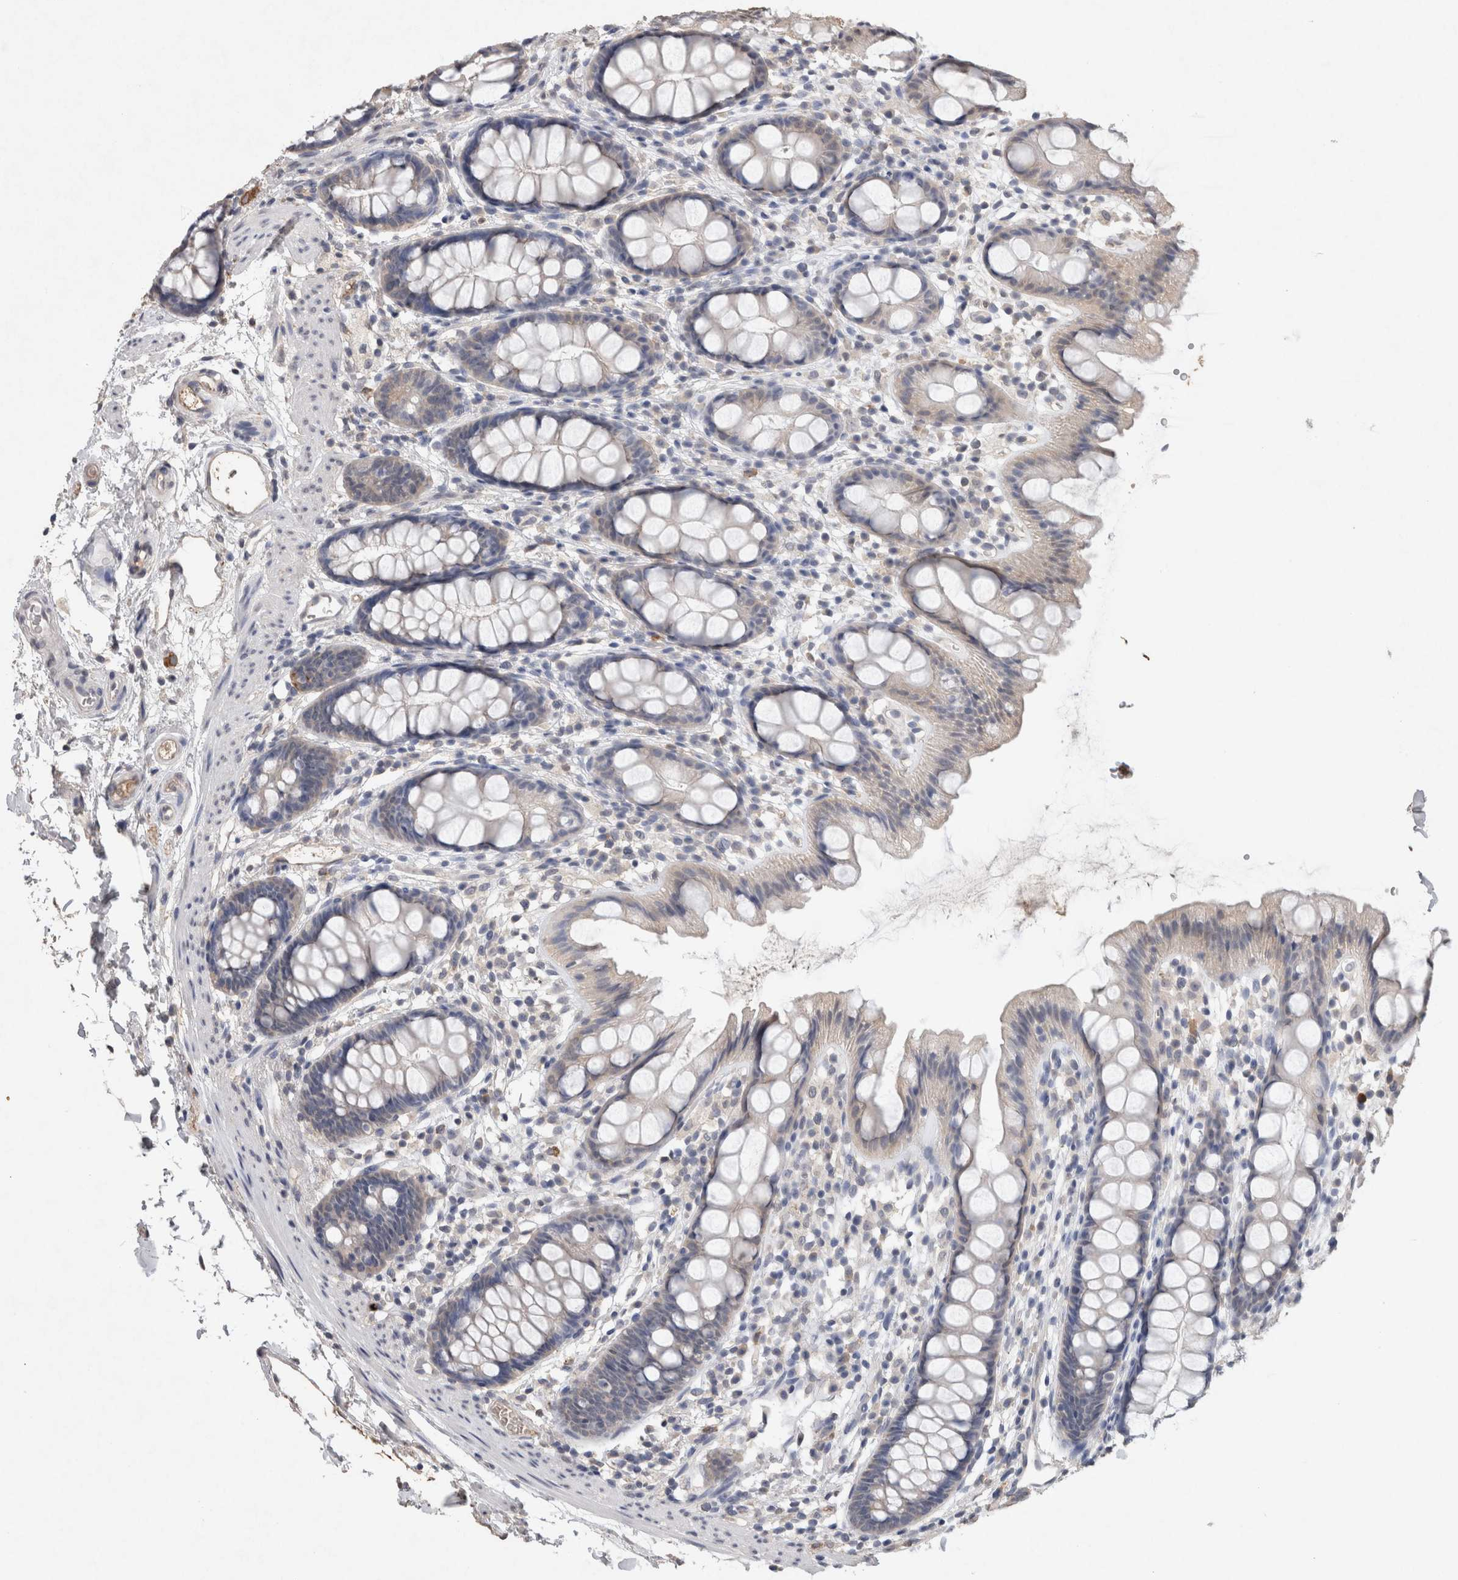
{"staining": {"intensity": "negative", "quantity": "none", "location": "none"}, "tissue": "rectum", "cell_type": "Glandular cells", "image_type": "normal", "snomed": [{"axis": "morphology", "description": "Normal tissue, NOS"}, {"axis": "topography", "description": "Rectum"}], "caption": "Immunohistochemistry (IHC) micrograph of unremarkable rectum: rectum stained with DAB (3,3'-diaminobenzidine) reveals no significant protein staining in glandular cells. The staining is performed using DAB brown chromogen with nuclei counter-stained in using hematoxylin.", "gene": "FABP7", "patient": {"sex": "female", "age": 65}}